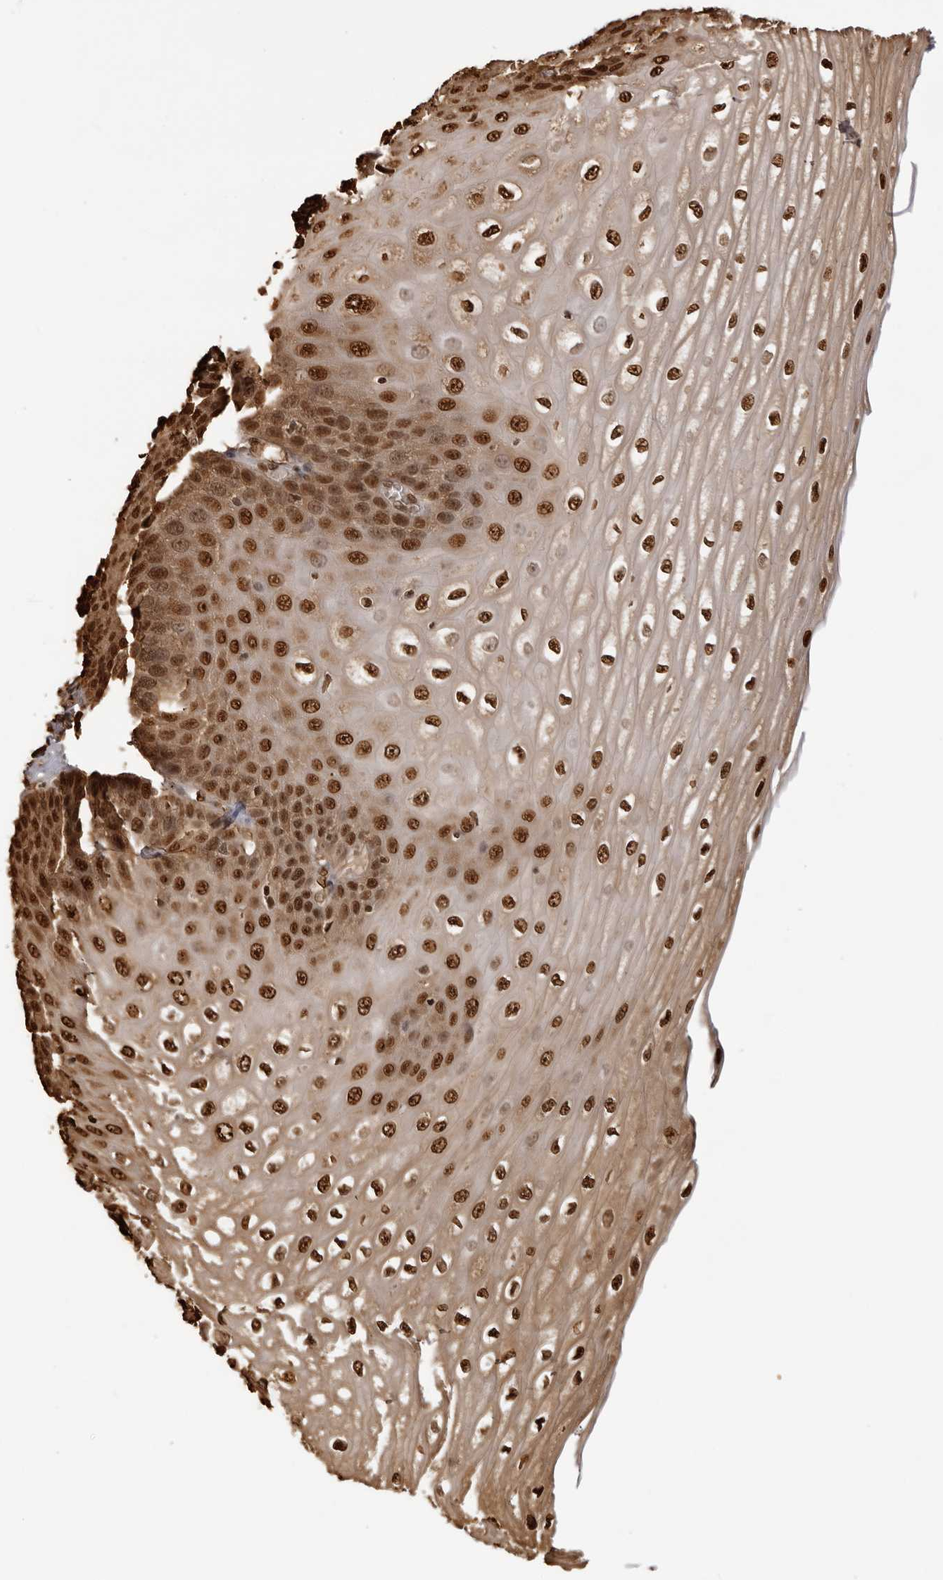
{"staining": {"intensity": "strong", "quantity": ">75%", "location": "cytoplasmic/membranous,nuclear"}, "tissue": "esophagus", "cell_type": "Squamous epithelial cells", "image_type": "normal", "snomed": [{"axis": "morphology", "description": "Normal tissue, NOS"}, {"axis": "topography", "description": "Esophagus"}], "caption": "A high amount of strong cytoplasmic/membranous,nuclear staining is appreciated in approximately >75% of squamous epithelial cells in normal esophagus. The staining is performed using DAB brown chromogen to label protein expression. The nuclei are counter-stained blue using hematoxylin.", "gene": "HSPA4", "patient": {"sex": "male", "age": 60}}